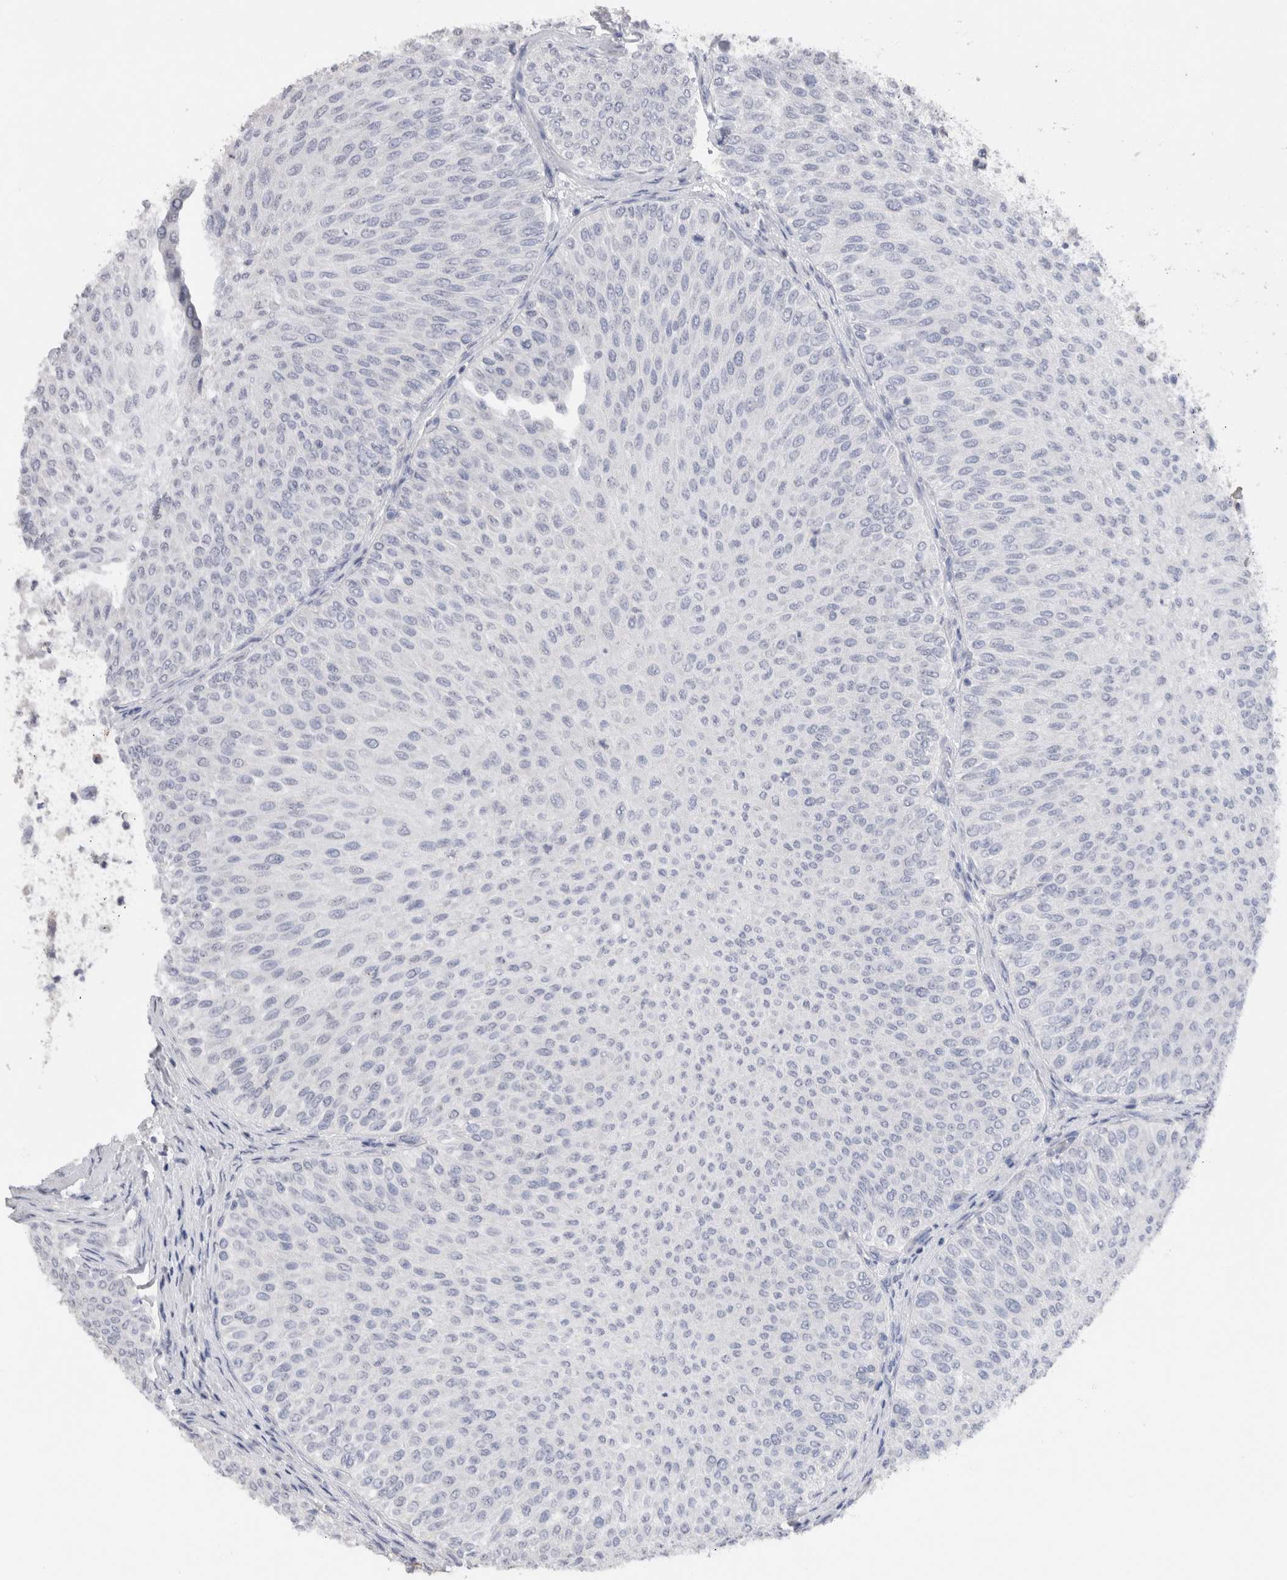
{"staining": {"intensity": "negative", "quantity": "none", "location": "none"}, "tissue": "urothelial cancer", "cell_type": "Tumor cells", "image_type": "cancer", "snomed": [{"axis": "morphology", "description": "Urothelial carcinoma, Low grade"}, {"axis": "topography", "description": "Urinary bladder"}], "caption": "Immunohistochemistry (IHC) photomicrograph of neoplastic tissue: human urothelial carcinoma (low-grade) stained with DAB (3,3'-diaminobenzidine) shows no significant protein expression in tumor cells.", "gene": "LAMP3", "patient": {"sex": "male", "age": 78}}